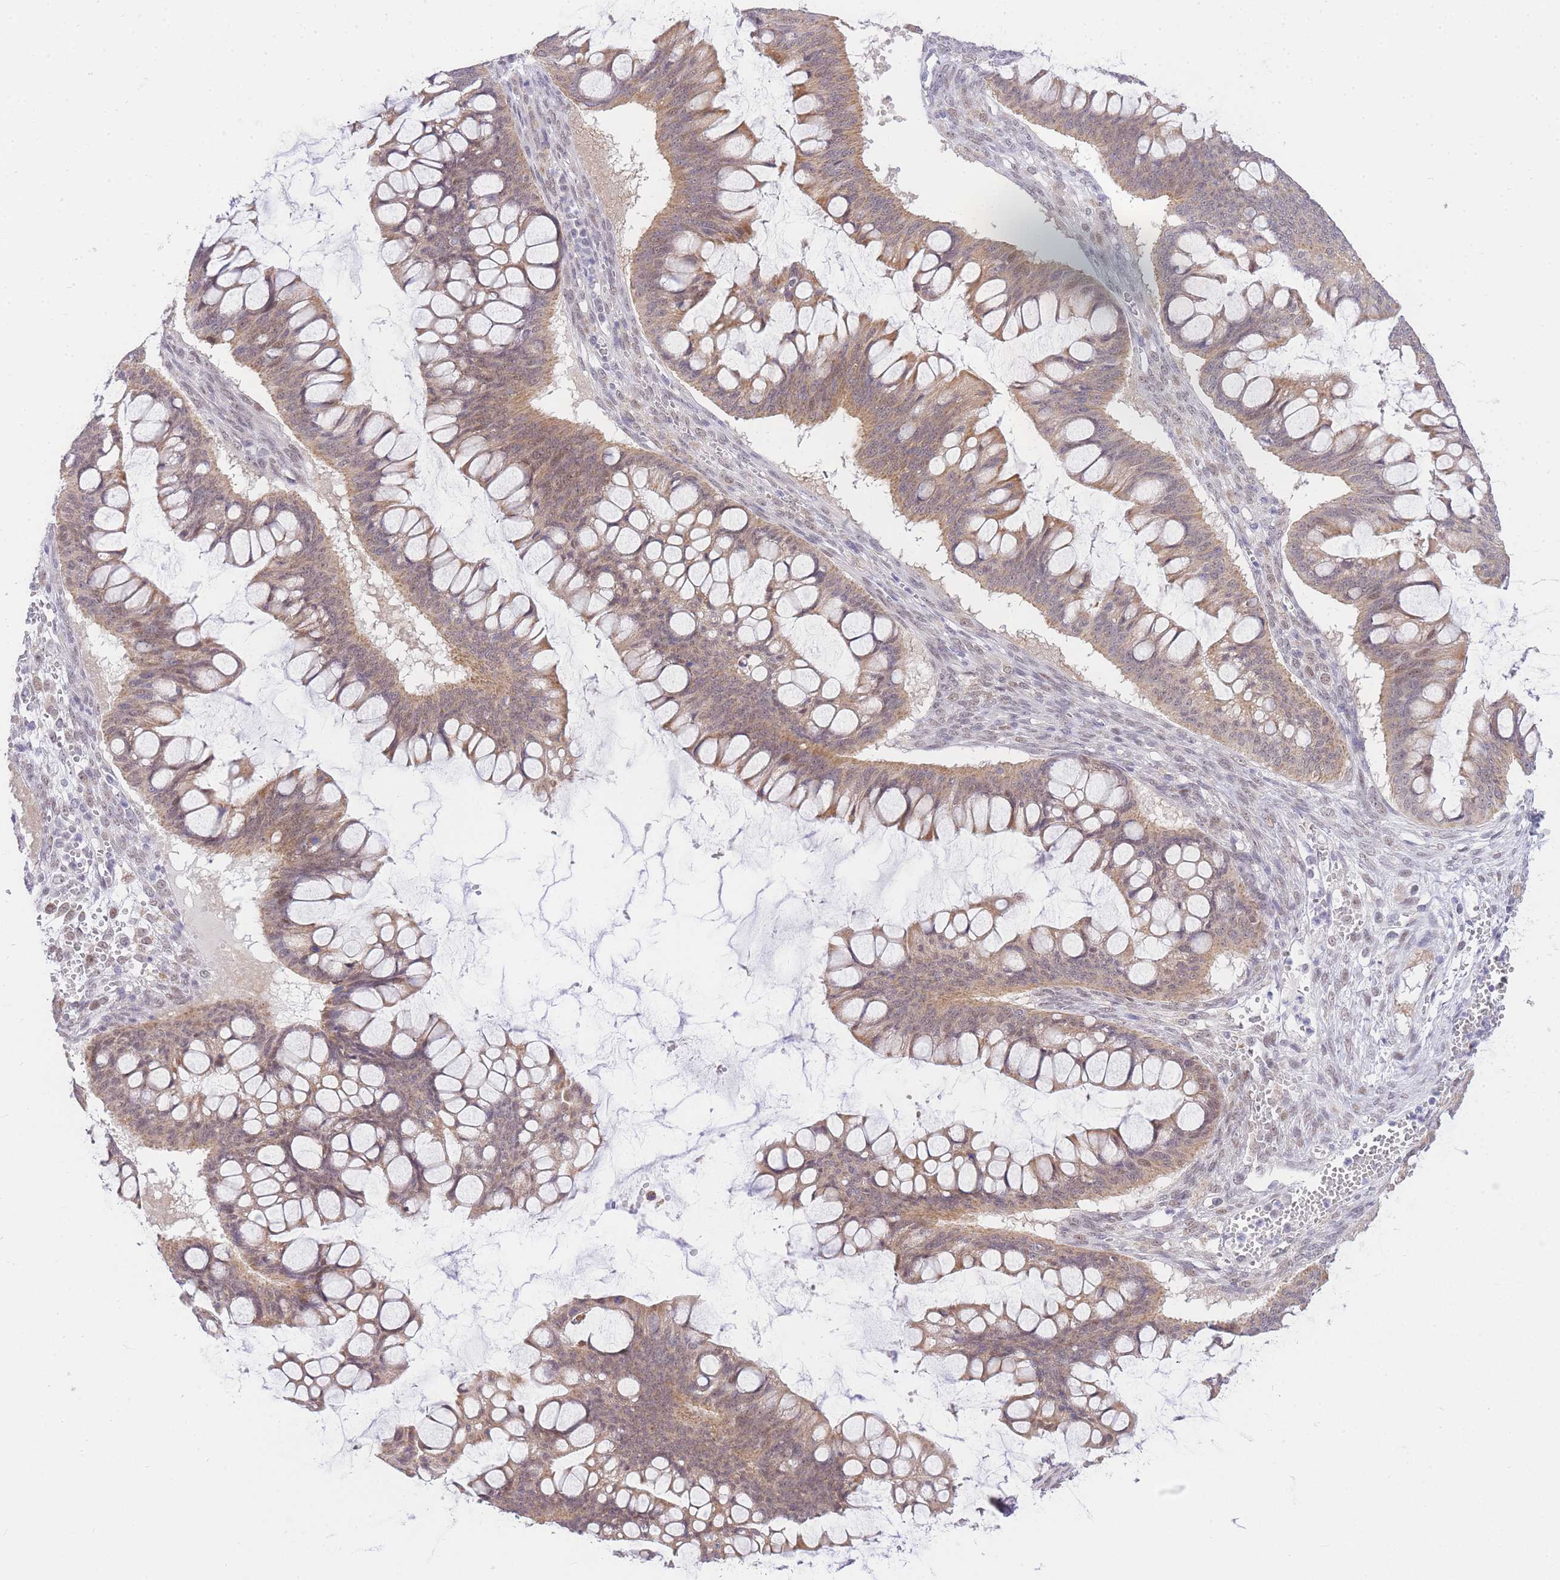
{"staining": {"intensity": "moderate", "quantity": ">75%", "location": "cytoplasmic/membranous"}, "tissue": "ovarian cancer", "cell_type": "Tumor cells", "image_type": "cancer", "snomed": [{"axis": "morphology", "description": "Cystadenocarcinoma, mucinous, NOS"}, {"axis": "topography", "description": "Ovary"}], "caption": "The image exhibits staining of ovarian mucinous cystadenocarcinoma, revealing moderate cytoplasmic/membranous protein expression (brown color) within tumor cells. (Stains: DAB in brown, nuclei in blue, Microscopy: brightfield microscopy at high magnification).", "gene": "UBXN7", "patient": {"sex": "female", "age": 73}}